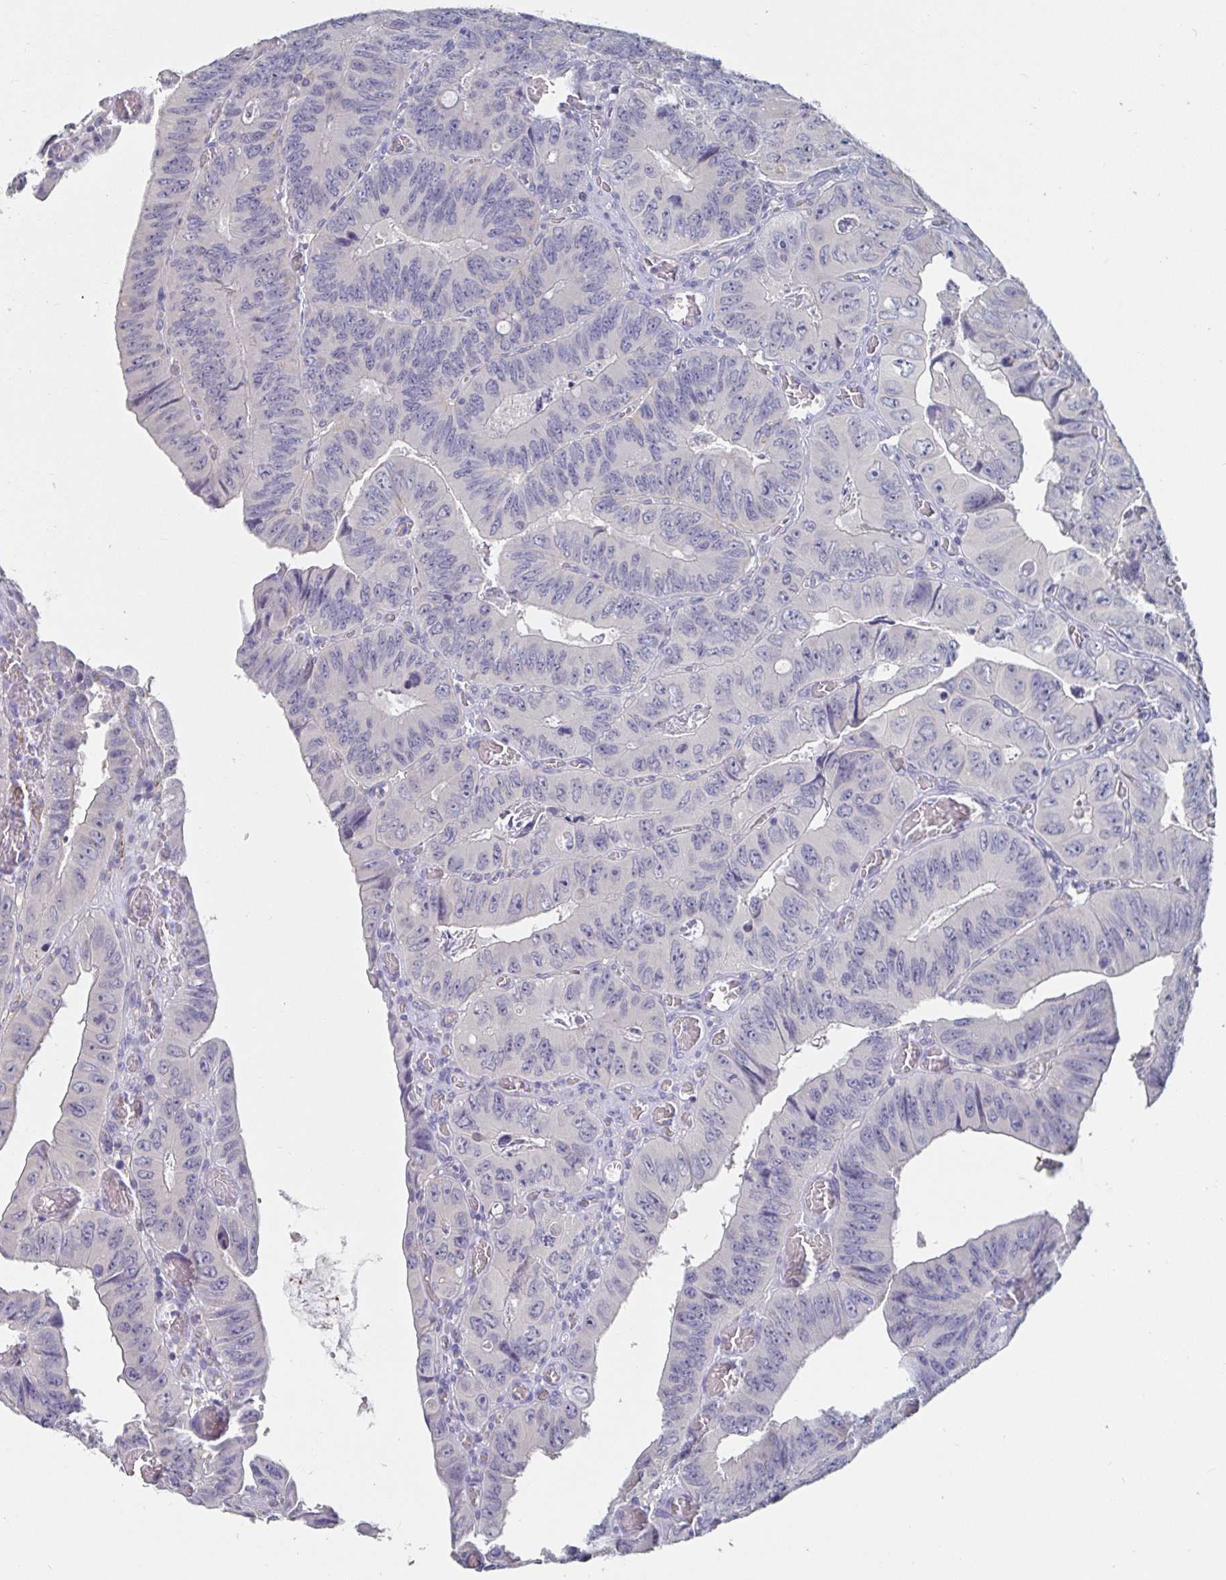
{"staining": {"intensity": "negative", "quantity": "none", "location": "none"}, "tissue": "colorectal cancer", "cell_type": "Tumor cells", "image_type": "cancer", "snomed": [{"axis": "morphology", "description": "Adenocarcinoma, NOS"}, {"axis": "topography", "description": "Colon"}], "caption": "An immunohistochemistry histopathology image of colorectal cancer is shown. There is no staining in tumor cells of colorectal cancer.", "gene": "SPPL3", "patient": {"sex": "female", "age": 84}}